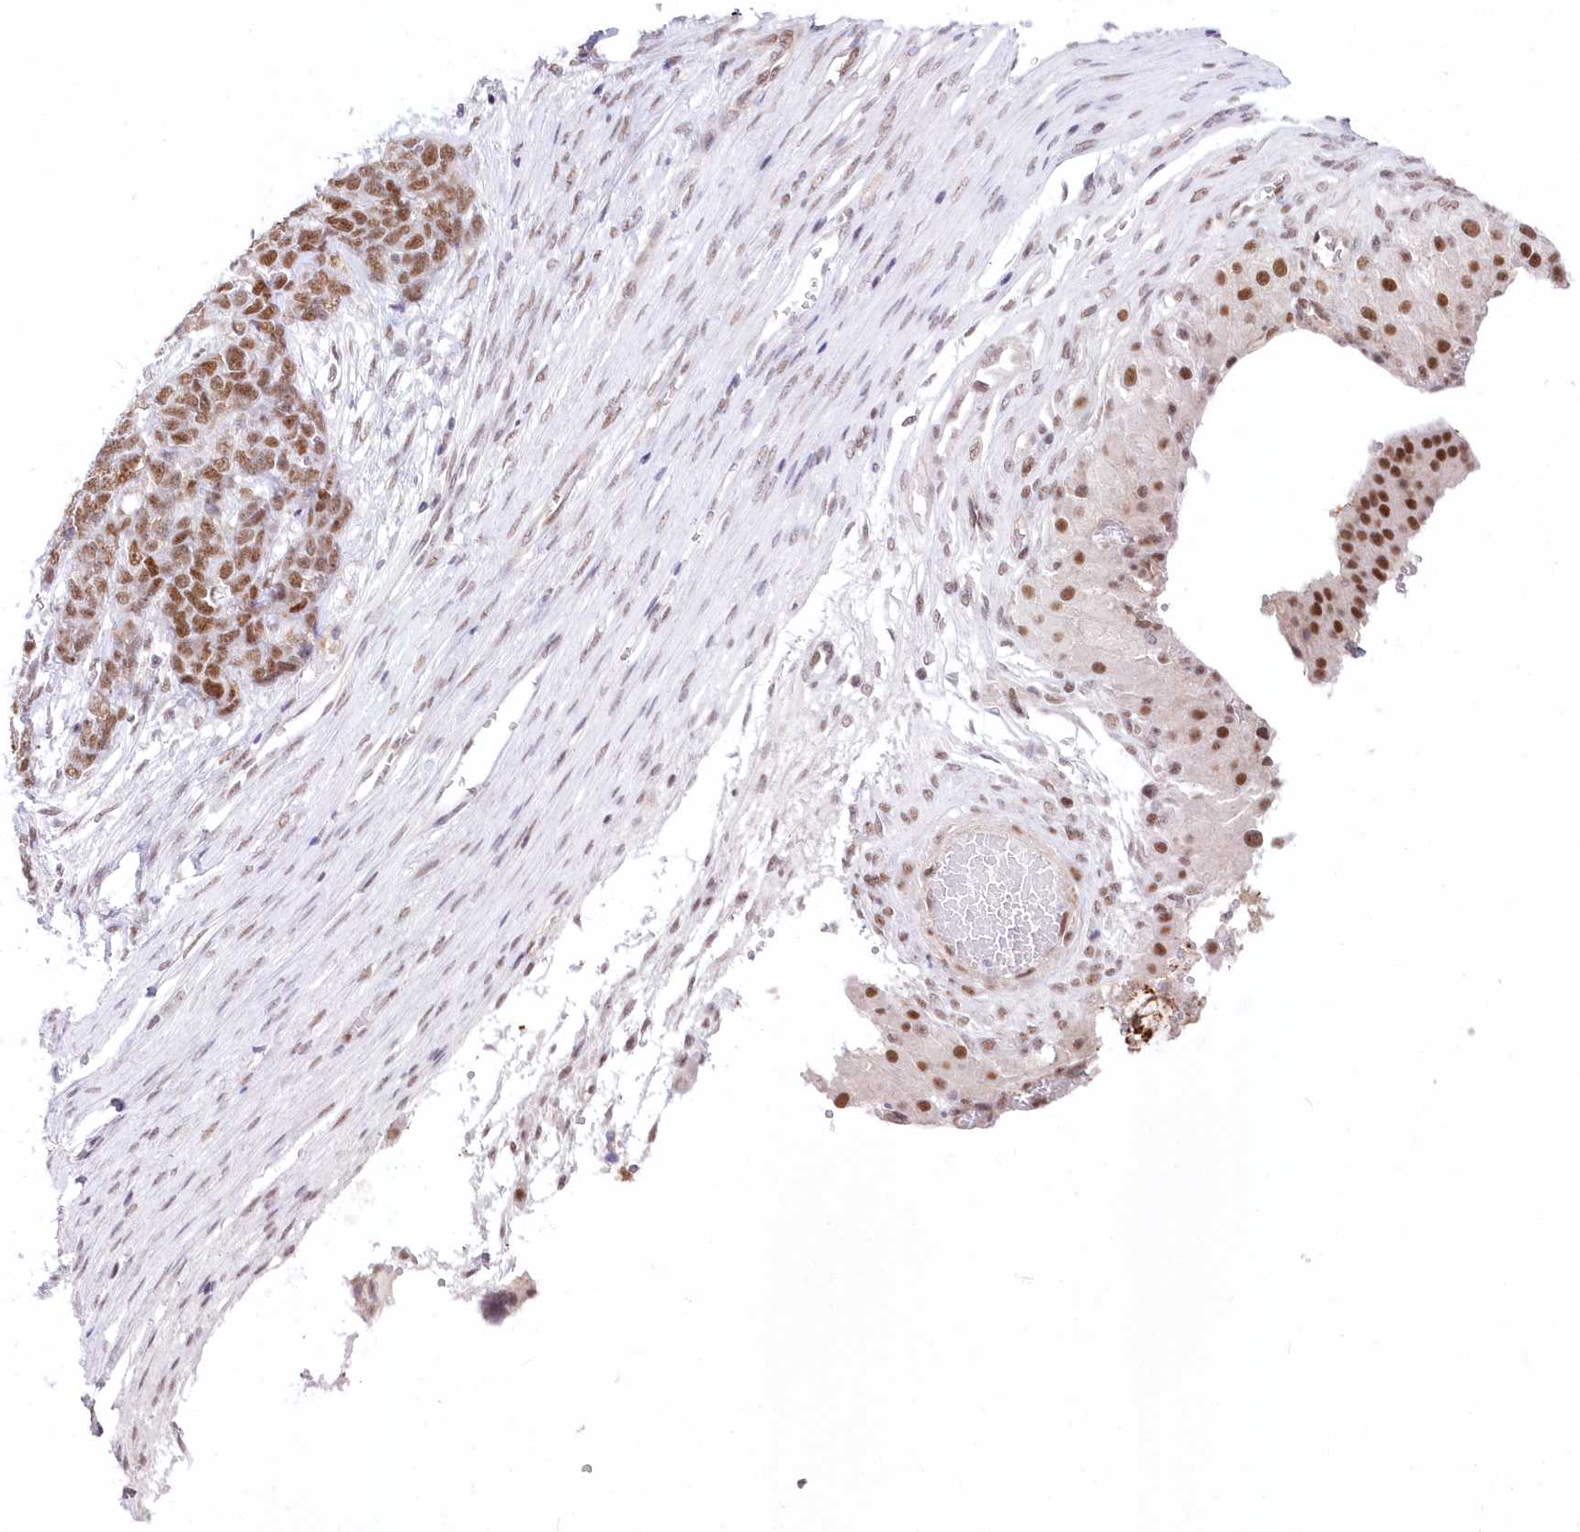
{"staining": {"intensity": "moderate", "quantity": ">75%", "location": "nuclear"}, "tissue": "ovarian cancer", "cell_type": "Tumor cells", "image_type": "cancer", "snomed": [{"axis": "morphology", "description": "Cystadenocarcinoma, serous, NOS"}, {"axis": "topography", "description": "Ovary"}], "caption": "Tumor cells exhibit medium levels of moderate nuclear staining in about >75% of cells in ovarian serous cystadenocarcinoma.", "gene": "NSUN2", "patient": {"sex": "female", "age": 44}}